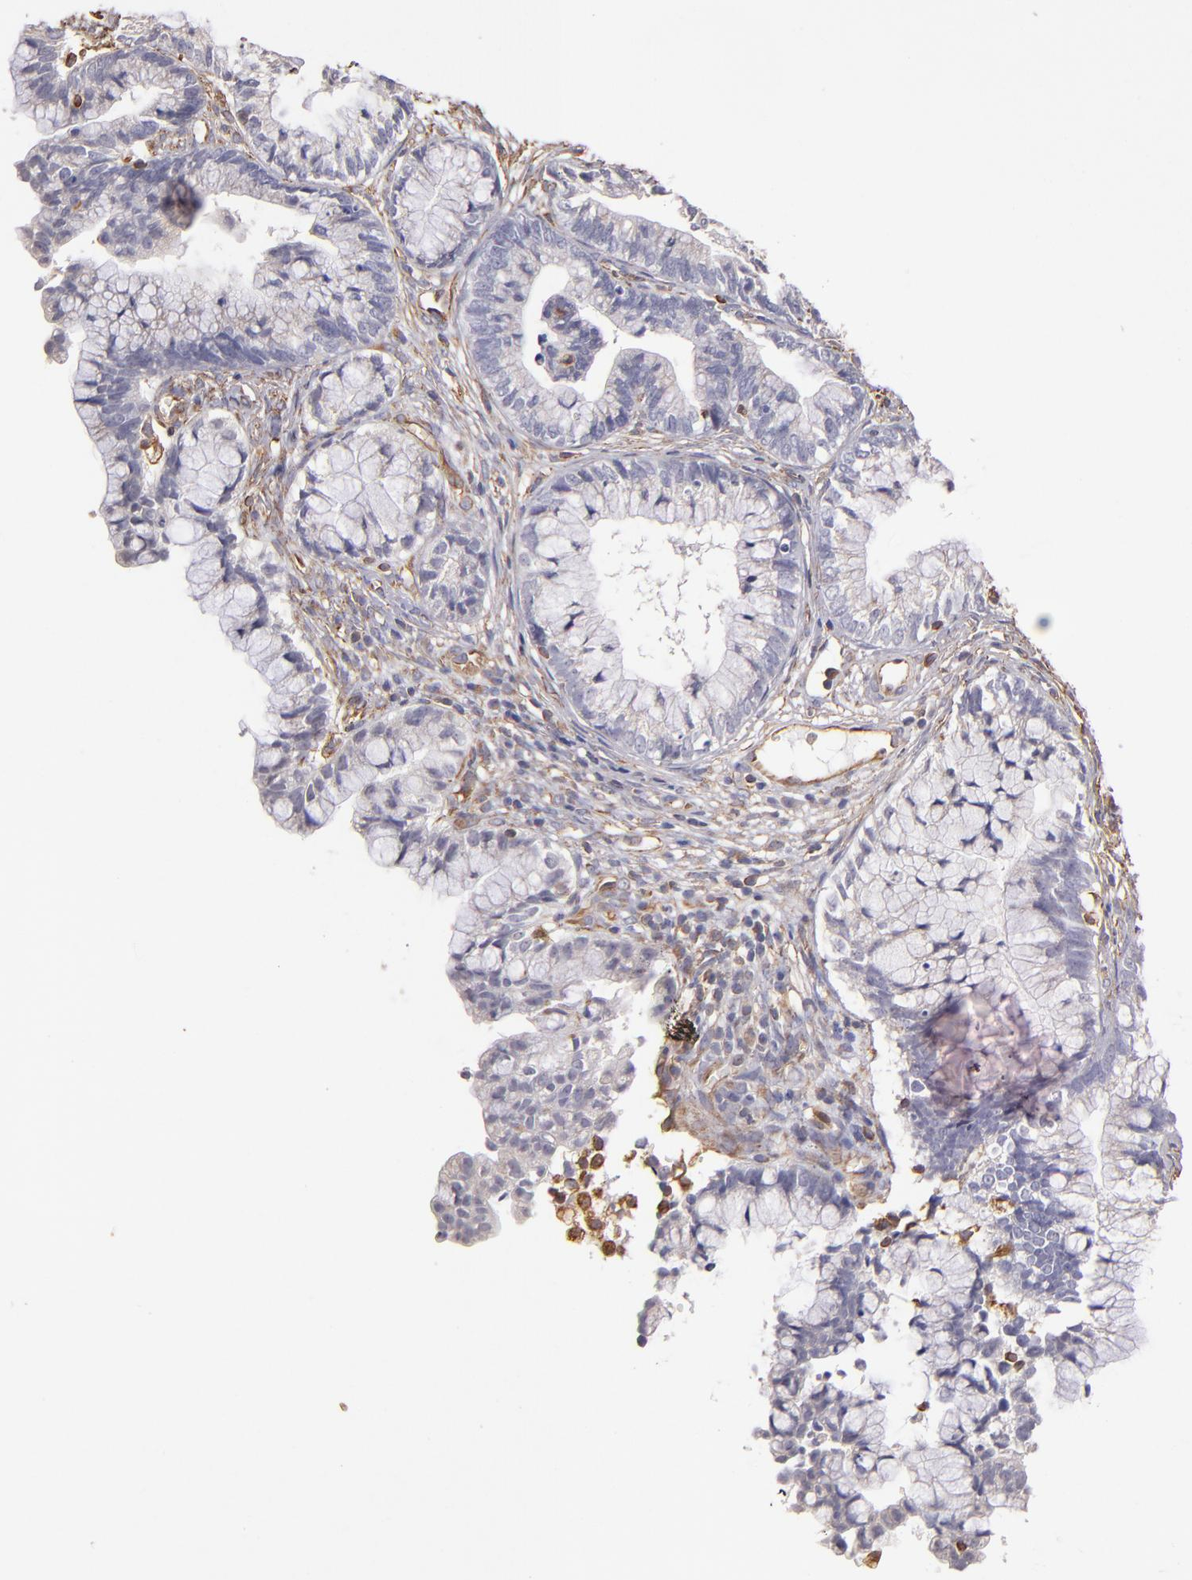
{"staining": {"intensity": "negative", "quantity": "none", "location": "none"}, "tissue": "cervical cancer", "cell_type": "Tumor cells", "image_type": "cancer", "snomed": [{"axis": "morphology", "description": "Adenocarcinoma, NOS"}, {"axis": "topography", "description": "Cervix"}], "caption": "Immunohistochemical staining of cervical cancer exhibits no significant staining in tumor cells.", "gene": "ABCC1", "patient": {"sex": "female", "age": 44}}